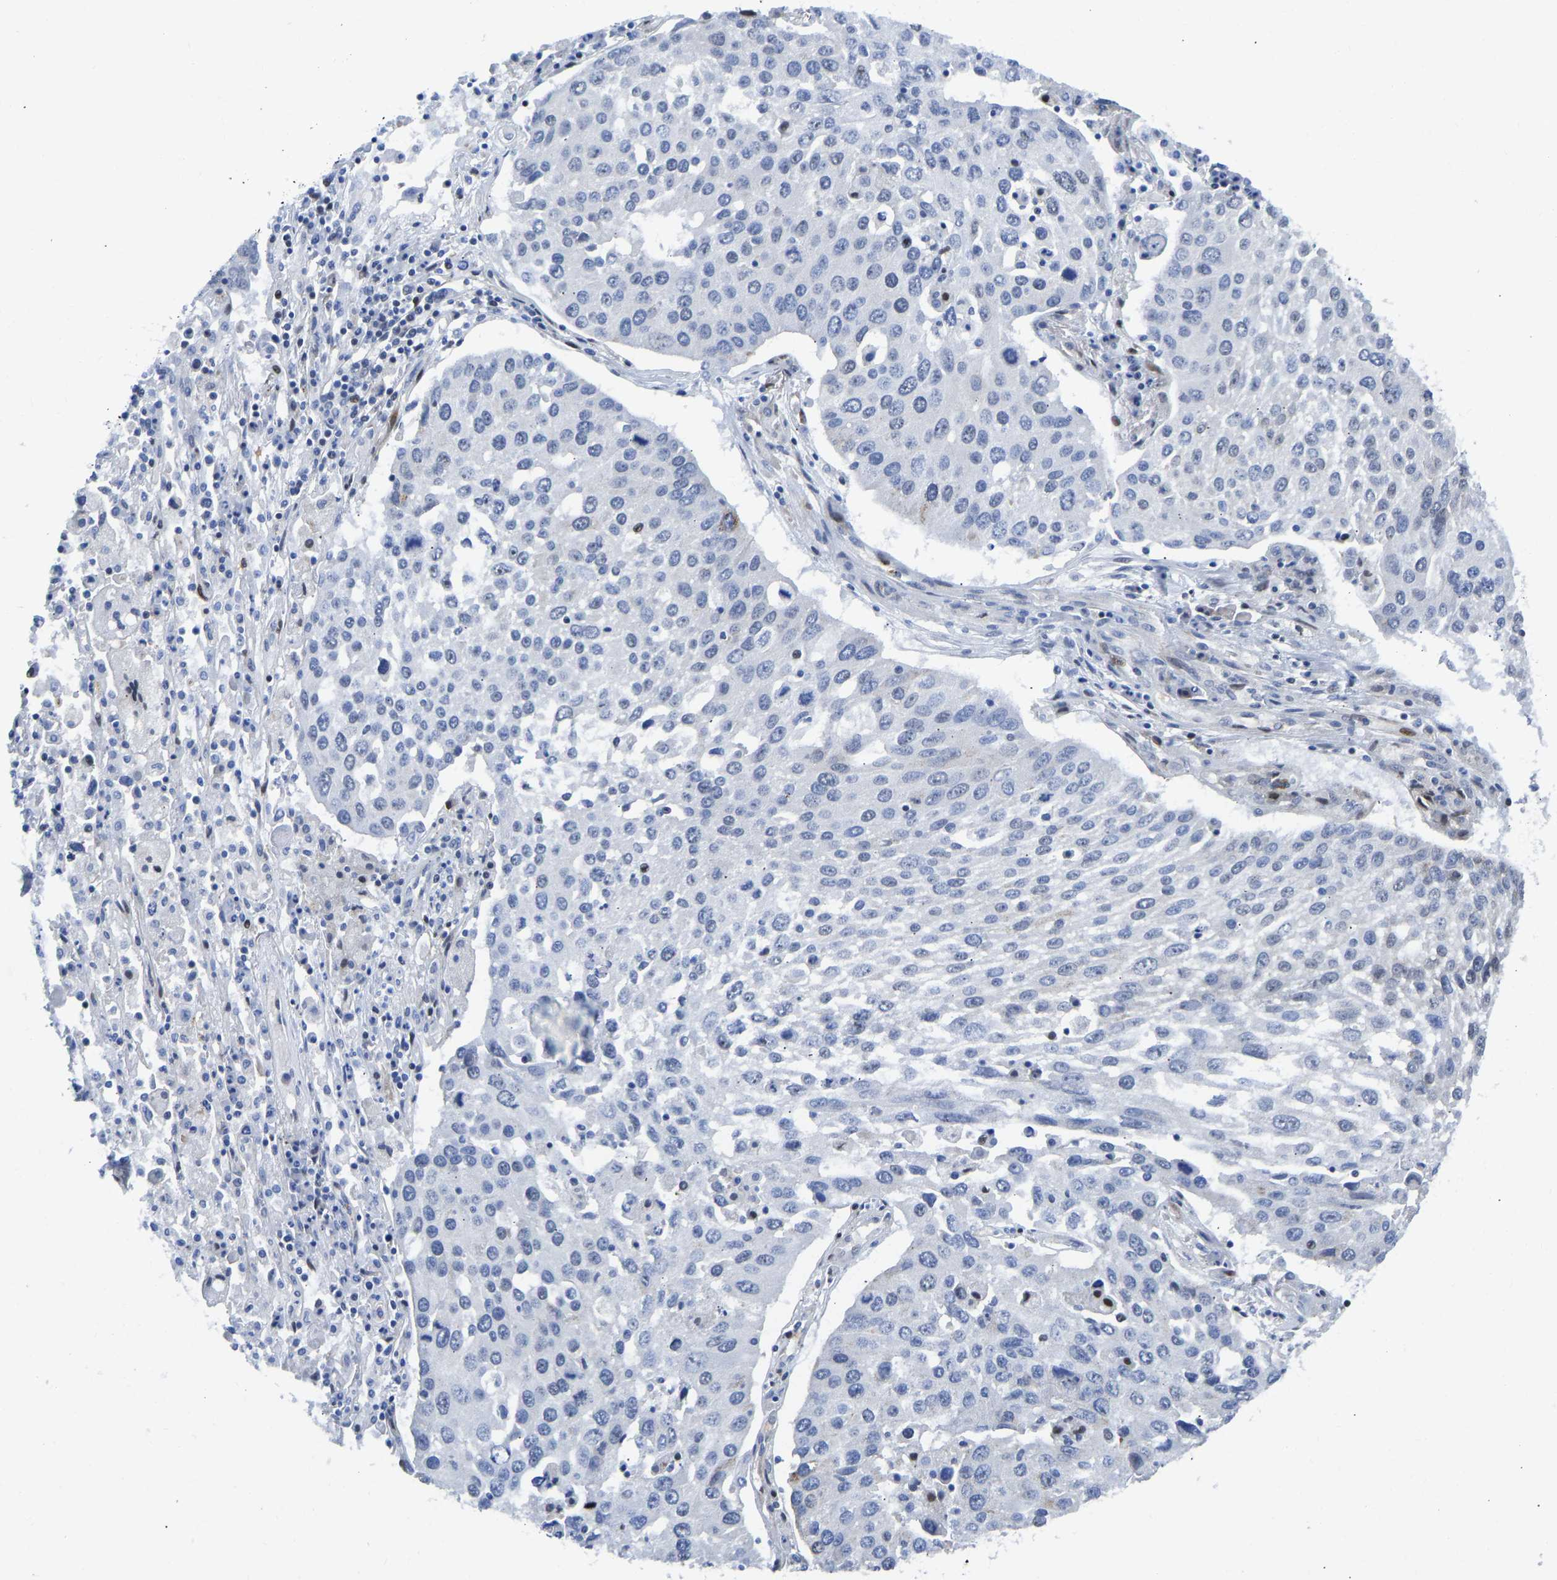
{"staining": {"intensity": "negative", "quantity": "none", "location": "none"}, "tissue": "lung cancer", "cell_type": "Tumor cells", "image_type": "cancer", "snomed": [{"axis": "morphology", "description": "Squamous cell carcinoma, NOS"}, {"axis": "topography", "description": "Lung"}], "caption": "Human lung squamous cell carcinoma stained for a protein using IHC shows no positivity in tumor cells.", "gene": "HDAC5", "patient": {"sex": "male", "age": 65}}